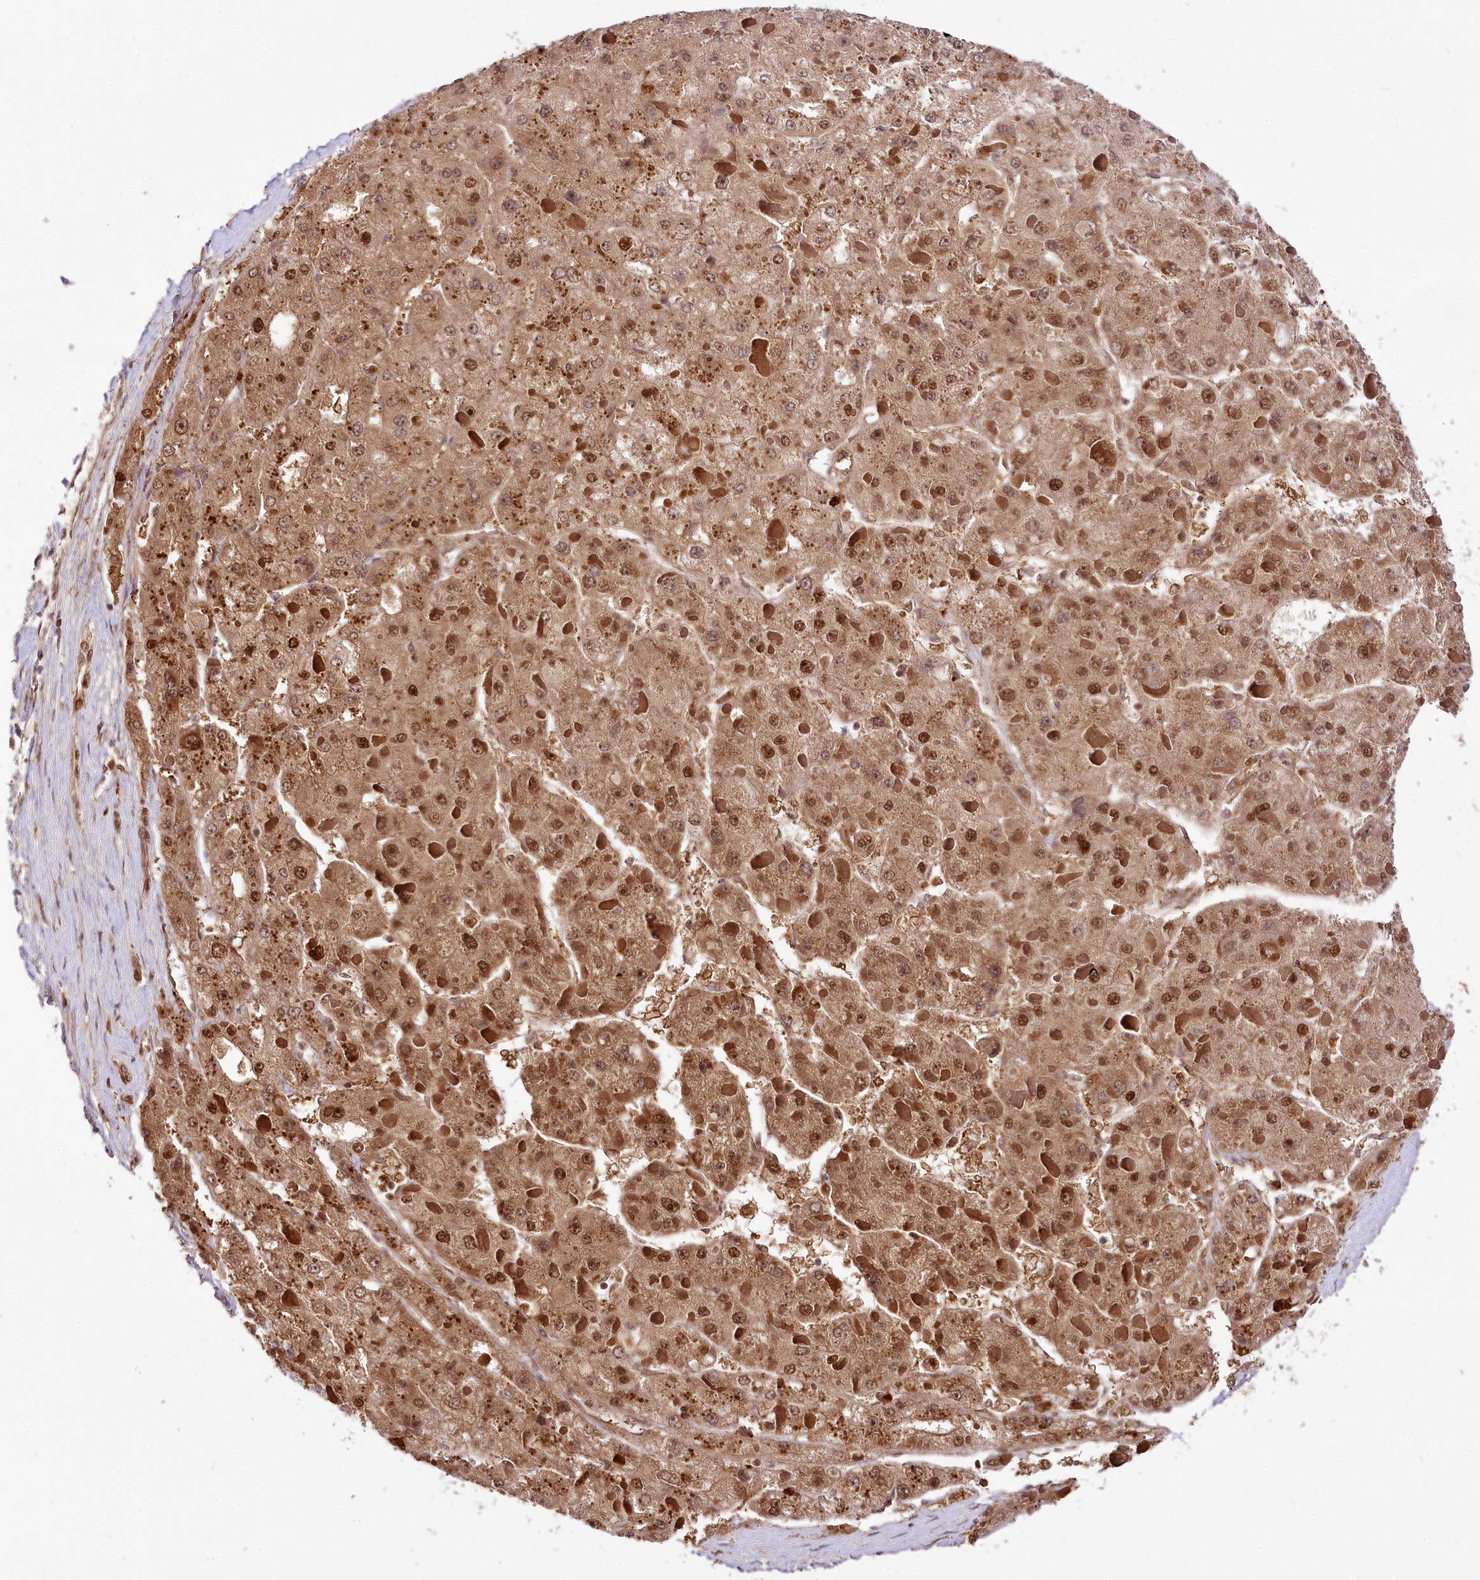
{"staining": {"intensity": "strong", "quantity": ">75%", "location": "cytoplasmic/membranous,nuclear"}, "tissue": "liver cancer", "cell_type": "Tumor cells", "image_type": "cancer", "snomed": [{"axis": "morphology", "description": "Carcinoma, Hepatocellular, NOS"}, {"axis": "topography", "description": "Liver"}], "caption": "Human liver cancer stained for a protein (brown) shows strong cytoplasmic/membranous and nuclear positive expression in about >75% of tumor cells.", "gene": "GNL3L", "patient": {"sex": "female", "age": 73}}